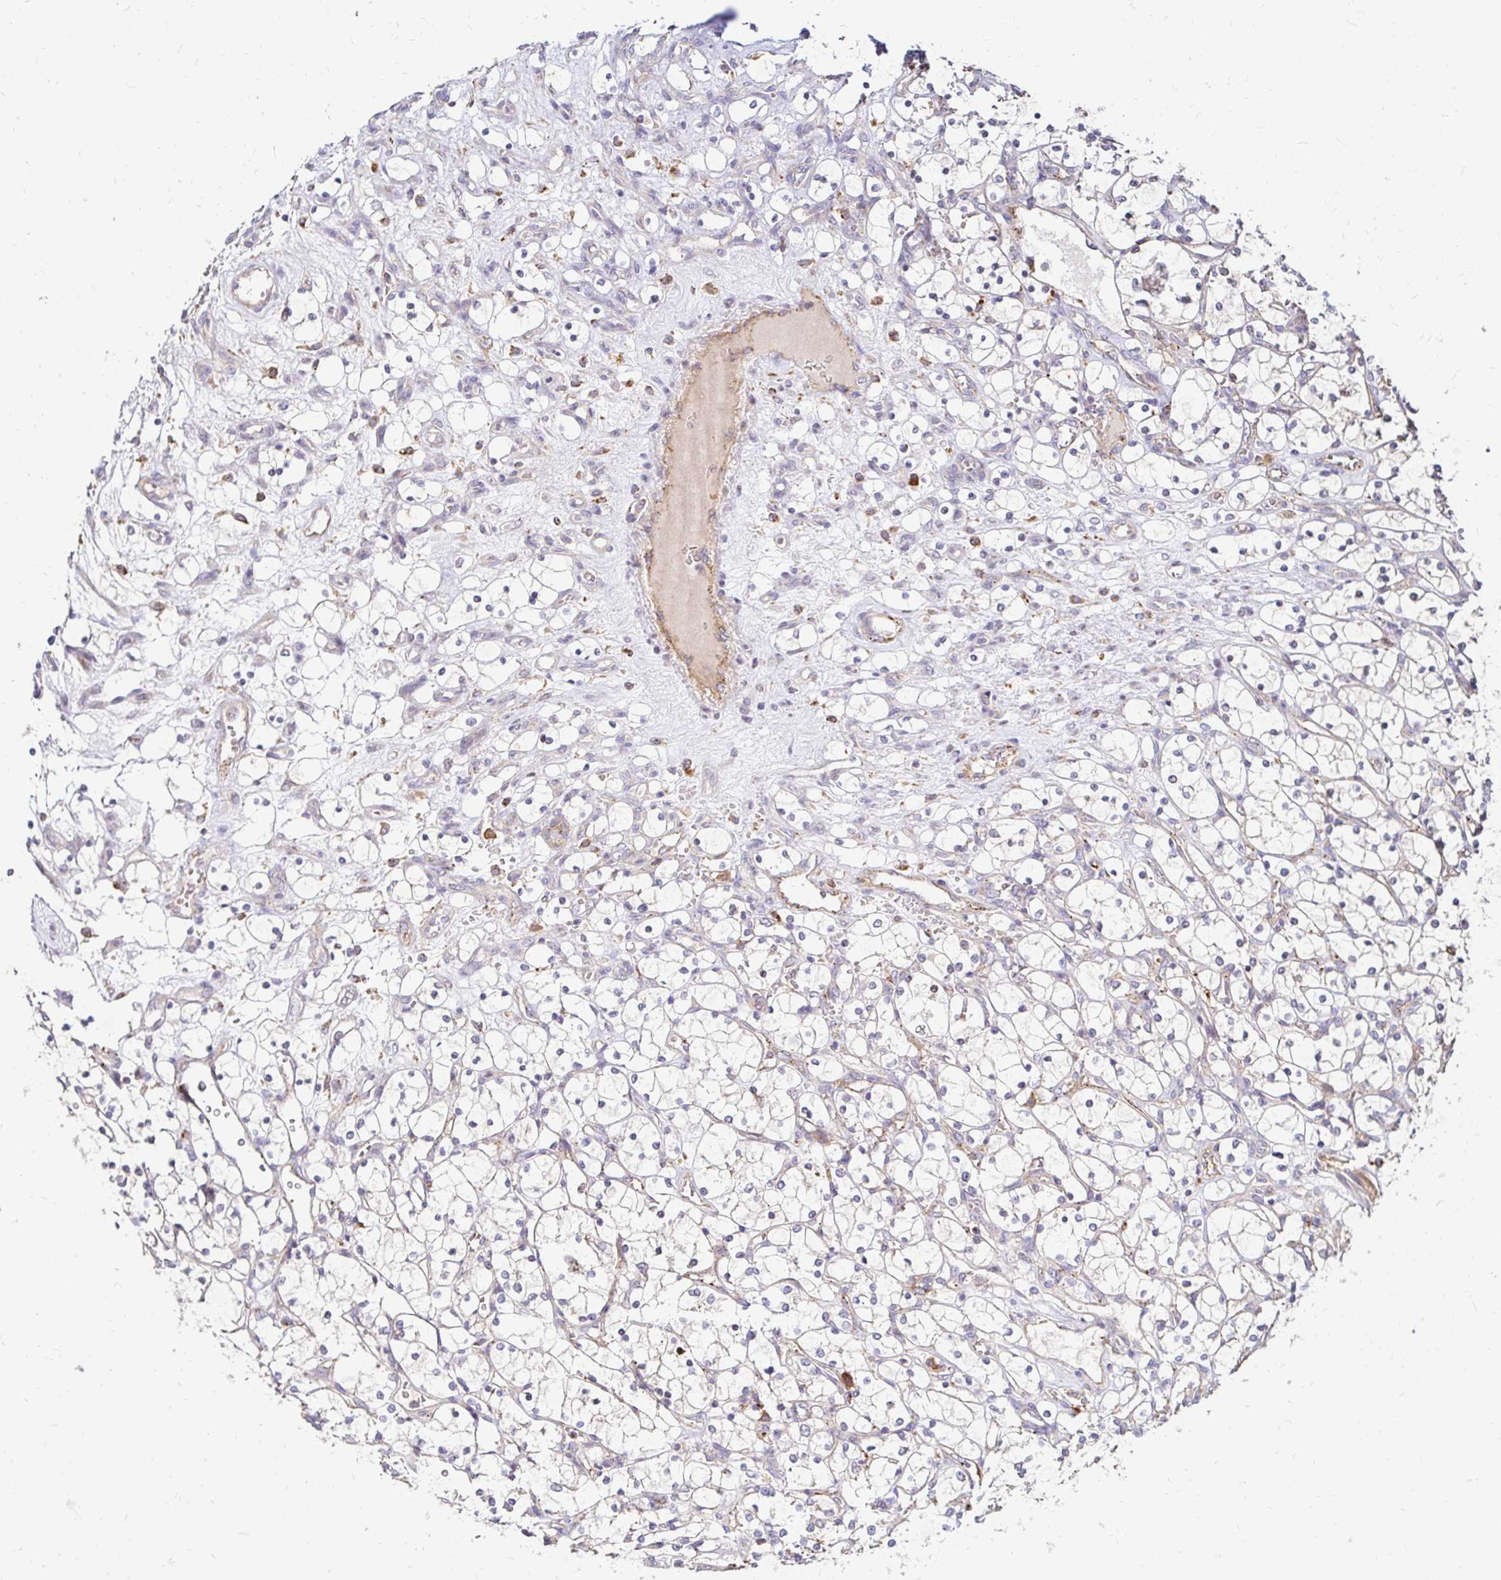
{"staining": {"intensity": "negative", "quantity": "none", "location": "none"}, "tissue": "renal cancer", "cell_type": "Tumor cells", "image_type": "cancer", "snomed": [{"axis": "morphology", "description": "Adenocarcinoma, NOS"}, {"axis": "topography", "description": "Kidney"}], "caption": "Immunohistochemical staining of adenocarcinoma (renal) exhibits no significant positivity in tumor cells.", "gene": "IDUA", "patient": {"sex": "female", "age": 69}}